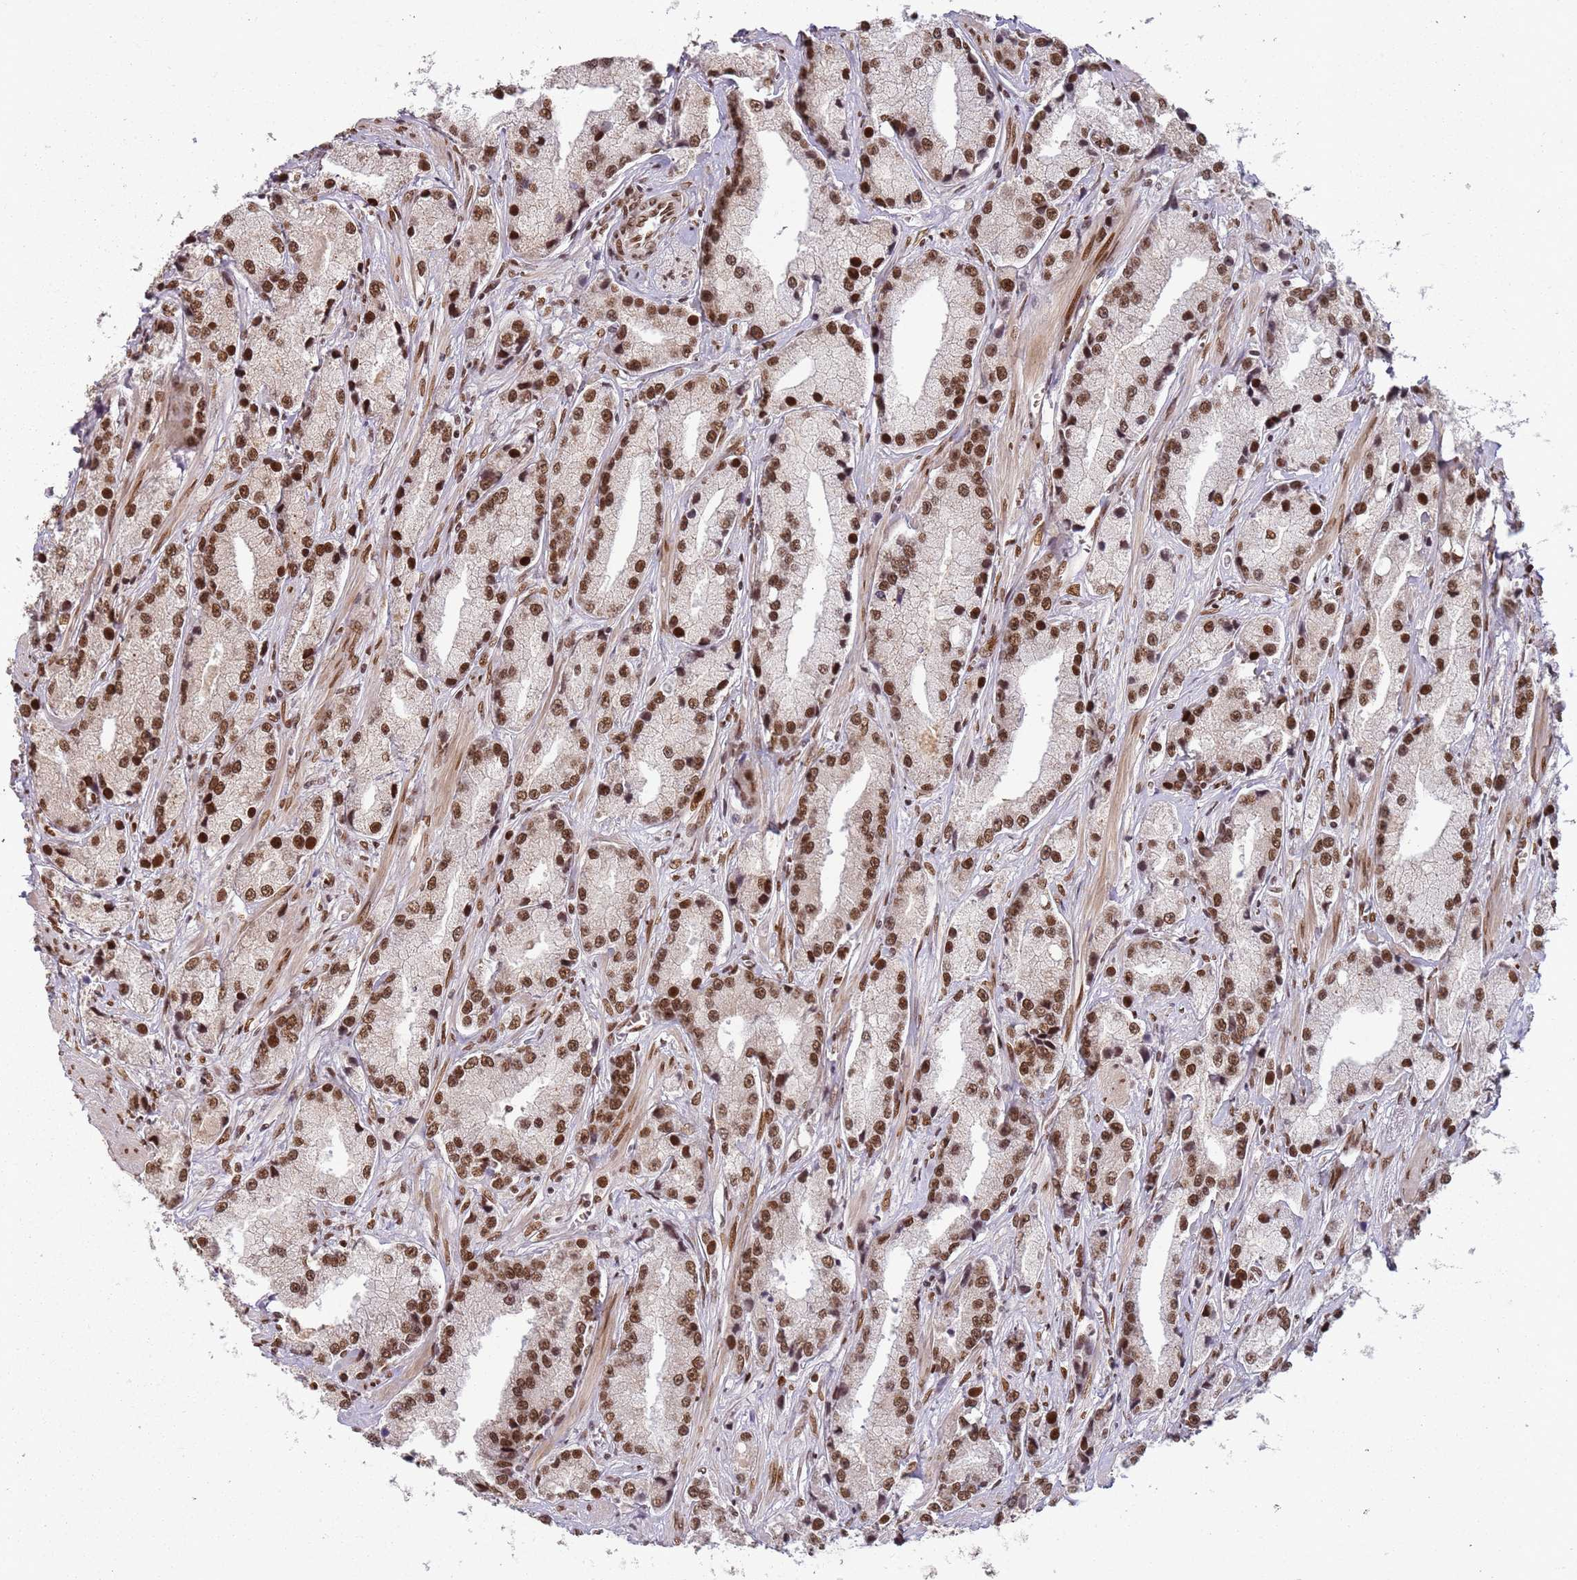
{"staining": {"intensity": "moderate", "quantity": ">75%", "location": "nuclear"}, "tissue": "prostate cancer", "cell_type": "Tumor cells", "image_type": "cancer", "snomed": [{"axis": "morphology", "description": "Adenocarcinoma, High grade"}, {"axis": "topography", "description": "Prostate"}], "caption": "Human adenocarcinoma (high-grade) (prostate) stained with a brown dye demonstrates moderate nuclear positive positivity in approximately >75% of tumor cells.", "gene": "TENT4A", "patient": {"sex": "male", "age": 74}}